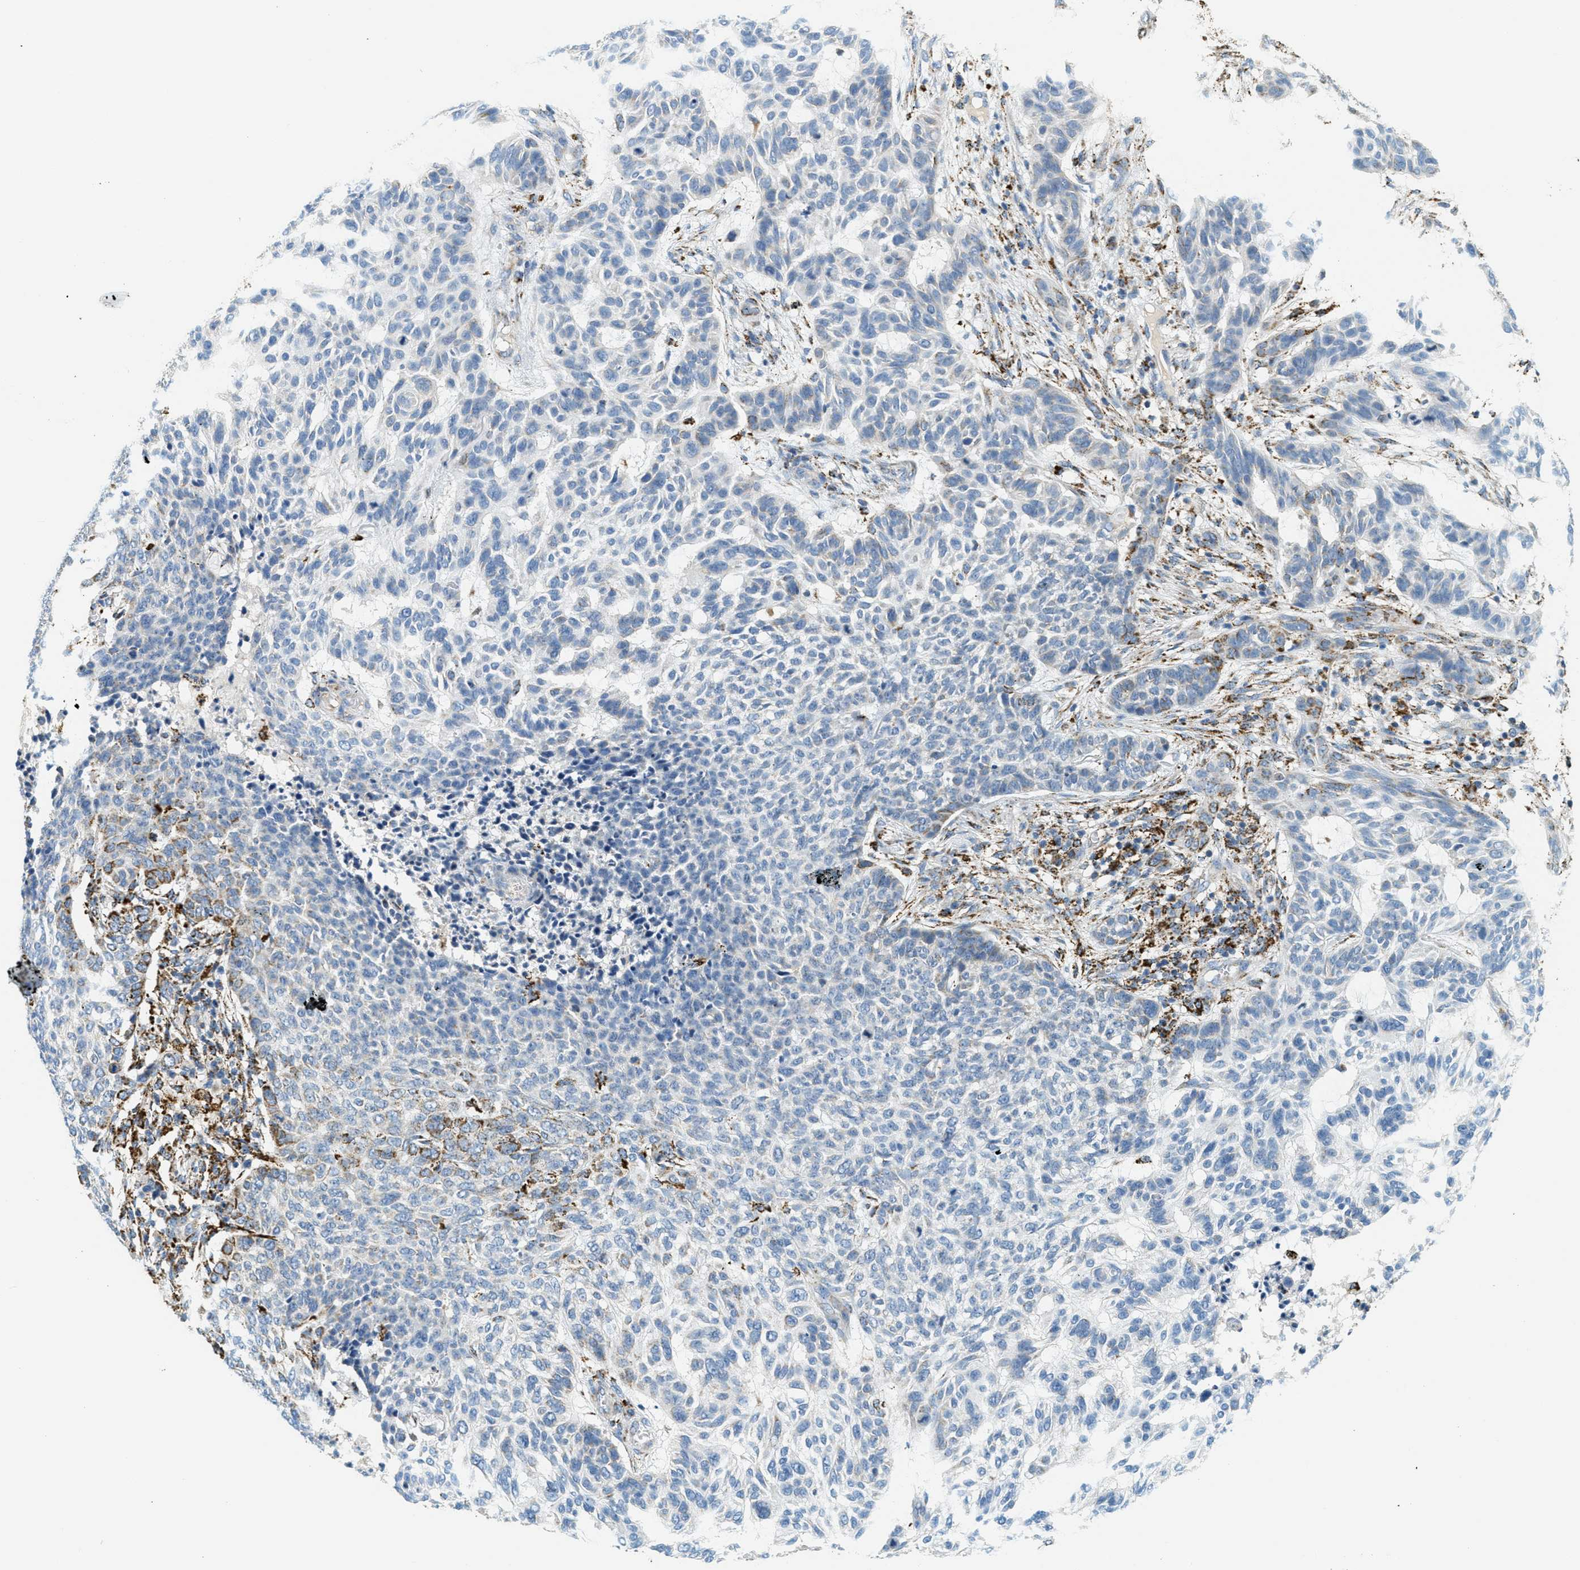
{"staining": {"intensity": "negative", "quantity": "none", "location": "none"}, "tissue": "skin cancer", "cell_type": "Tumor cells", "image_type": "cancer", "snomed": [{"axis": "morphology", "description": "Basal cell carcinoma"}, {"axis": "topography", "description": "Skin"}], "caption": "This is an immunohistochemistry histopathology image of human basal cell carcinoma (skin). There is no expression in tumor cells.", "gene": "HLCS", "patient": {"sex": "male", "age": 85}}